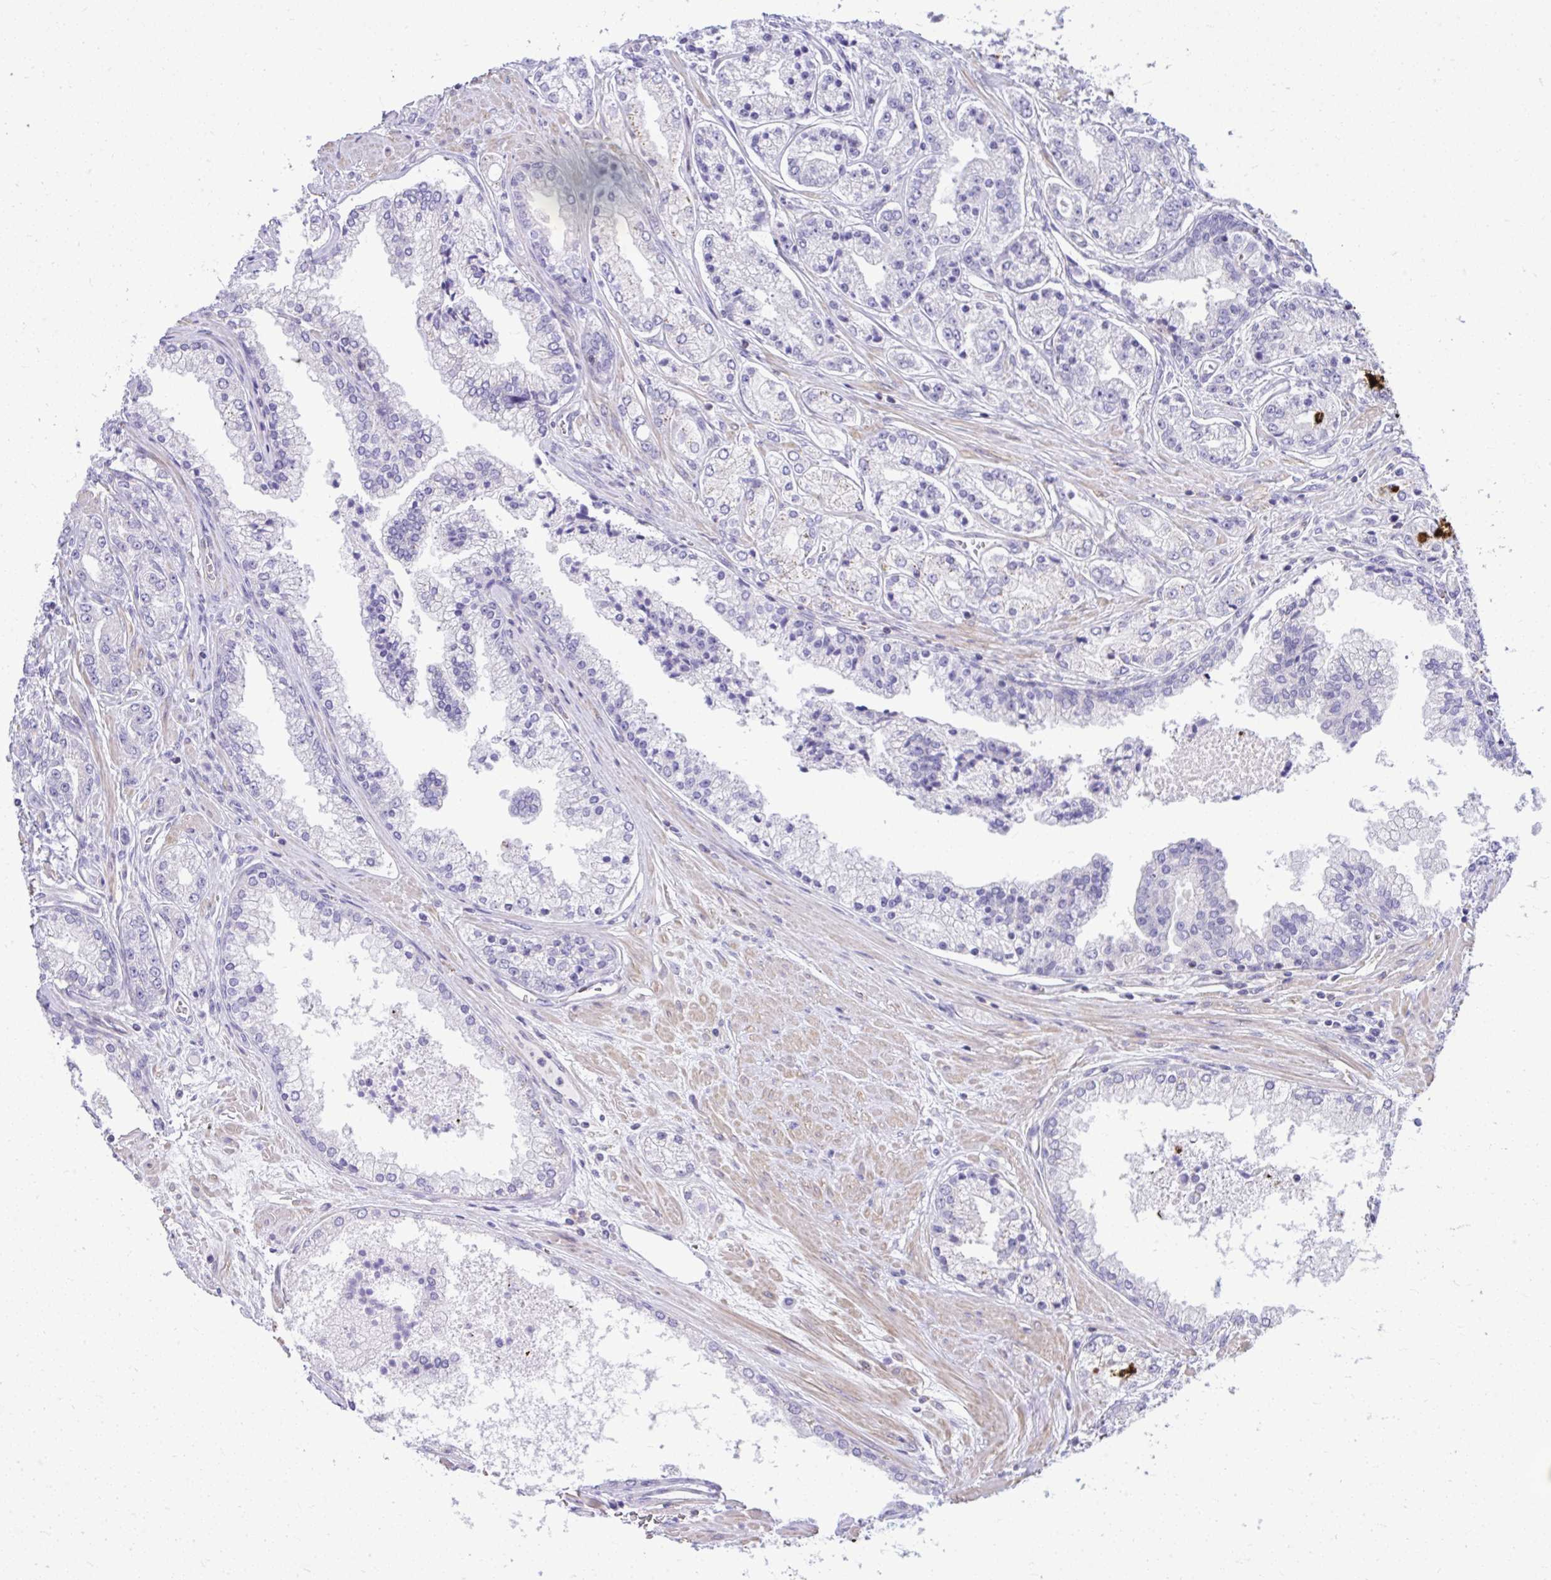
{"staining": {"intensity": "negative", "quantity": "none", "location": "none"}, "tissue": "prostate cancer", "cell_type": "Tumor cells", "image_type": "cancer", "snomed": [{"axis": "morphology", "description": "Adenocarcinoma, High grade"}, {"axis": "topography", "description": "Prostate"}], "caption": "Prostate cancer (high-grade adenocarcinoma) was stained to show a protein in brown. There is no significant positivity in tumor cells. Nuclei are stained in blue.", "gene": "GRK4", "patient": {"sex": "male", "age": 66}}